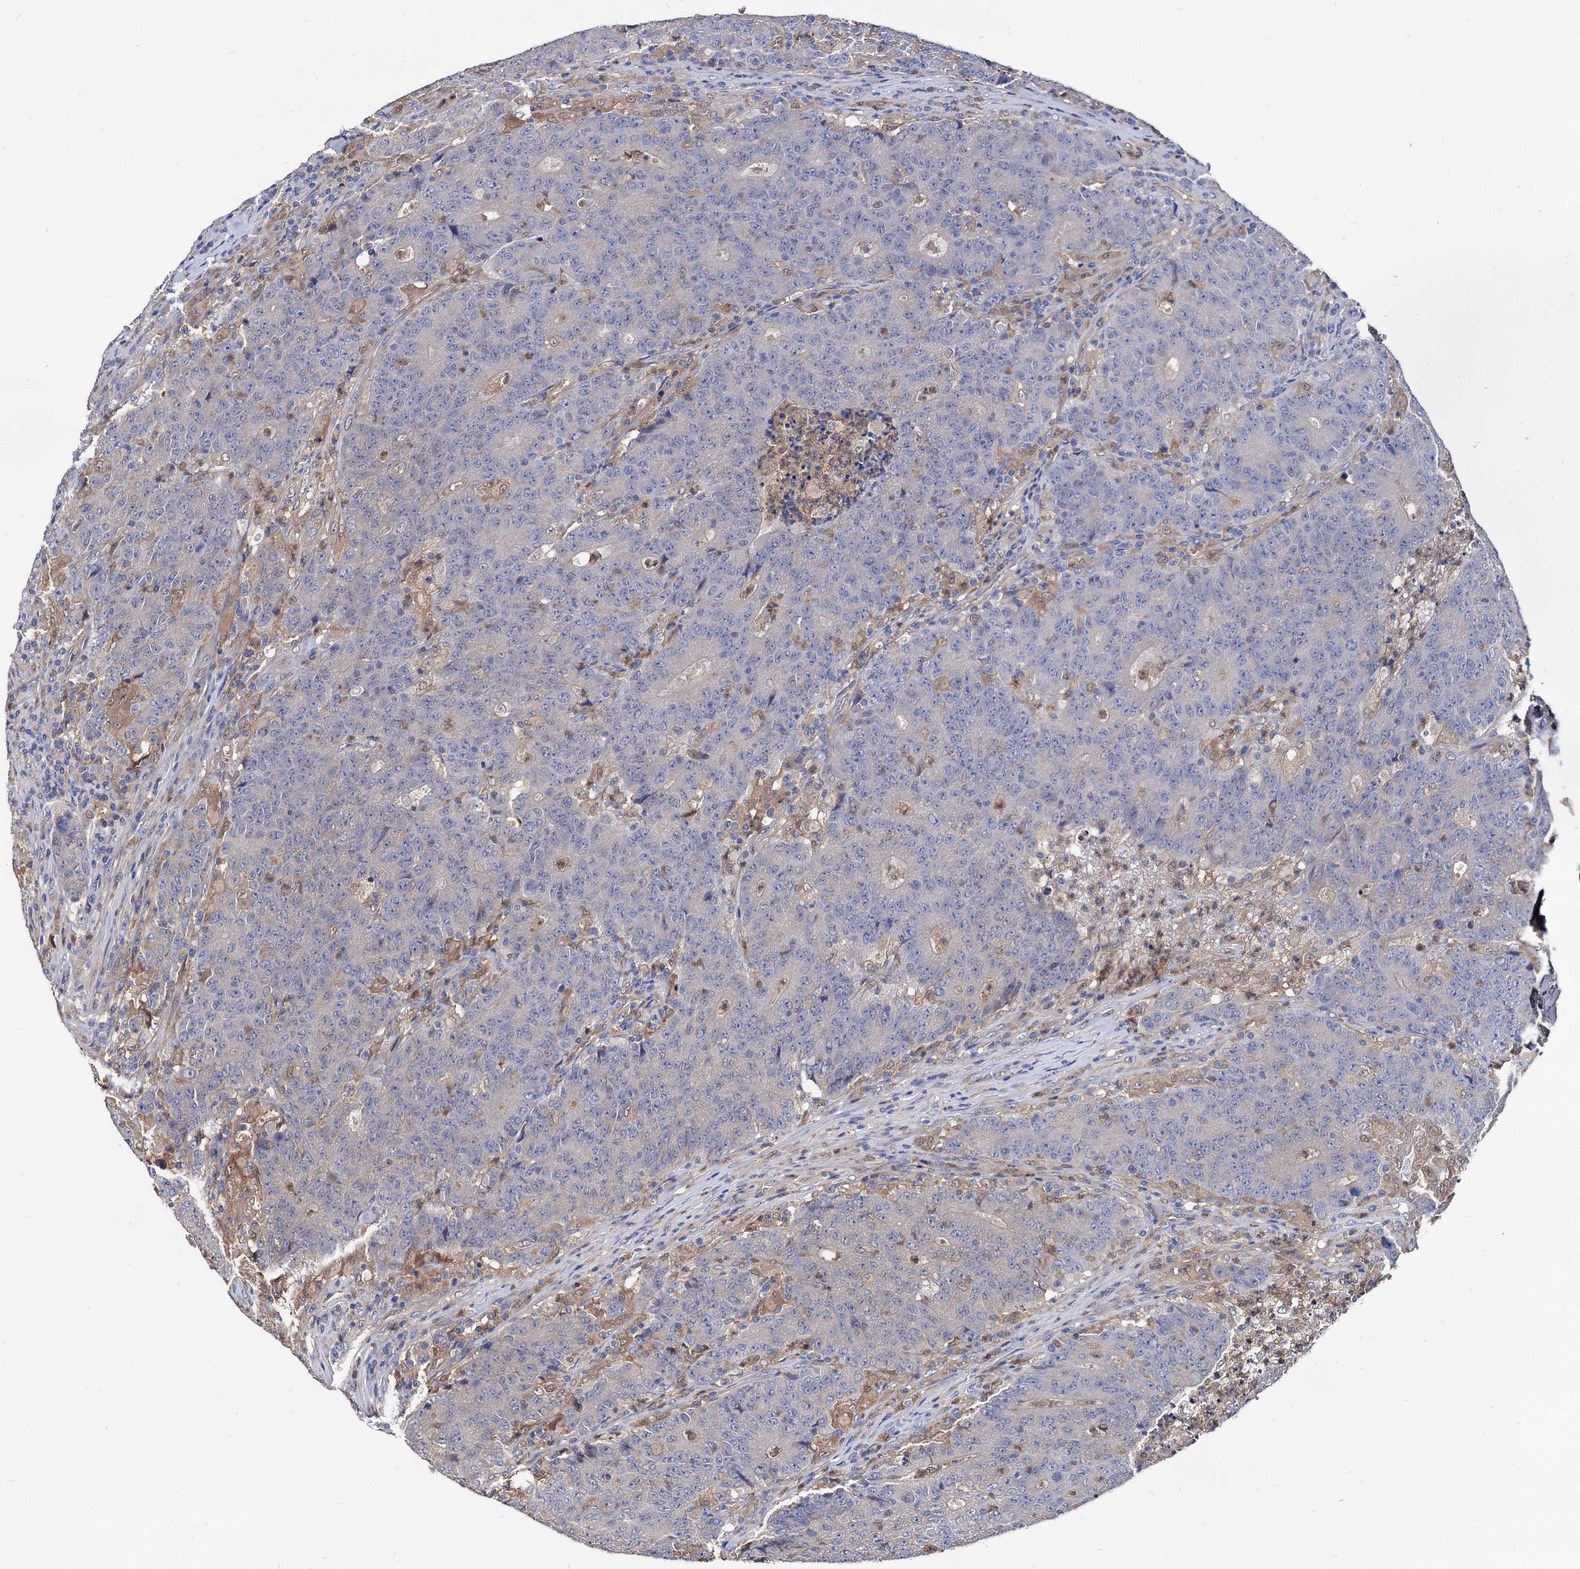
{"staining": {"intensity": "negative", "quantity": "none", "location": "none"}, "tissue": "colorectal cancer", "cell_type": "Tumor cells", "image_type": "cancer", "snomed": [{"axis": "morphology", "description": "Adenocarcinoma, NOS"}, {"axis": "topography", "description": "Colon"}], "caption": "Immunohistochemical staining of colorectal cancer exhibits no significant staining in tumor cells.", "gene": "CPPED1", "patient": {"sex": "female", "age": 75}}